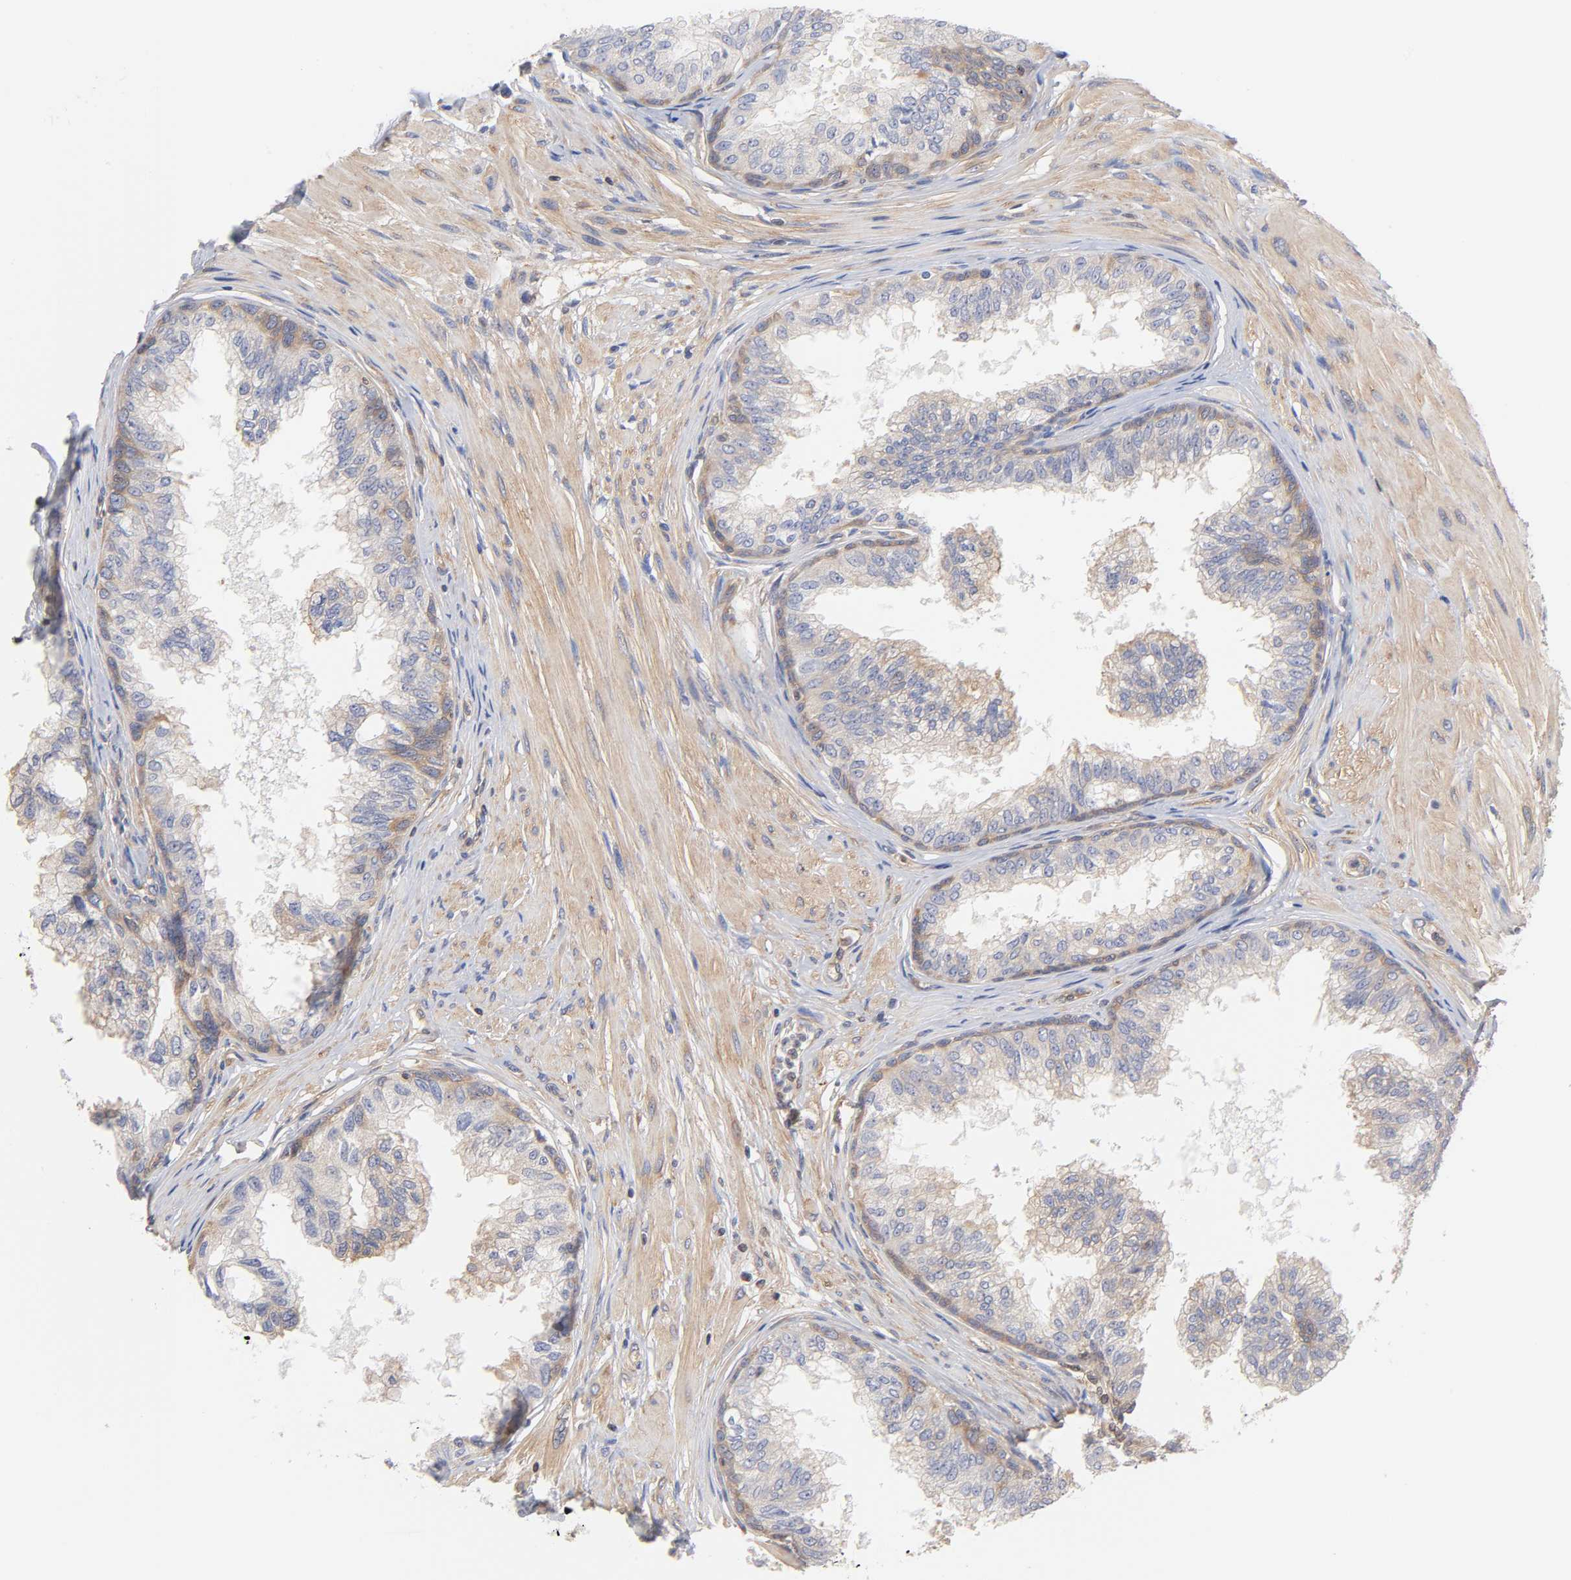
{"staining": {"intensity": "moderate", "quantity": ">75%", "location": "cytoplasmic/membranous"}, "tissue": "prostate", "cell_type": "Glandular cells", "image_type": "normal", "snomed": [{"axis": "morphology", "description": "Normal tissue, NOS"}, {"axis": "topography", "description": "Prostate"}, {"axis": "topography", "description": "Seminal veicle"}], "caption": "Brown immunohistochemical staining in benign prostate shows moderate cytoplasmic/membranous expression in approximately >75% of glandular cells.", "gene": "STRN3", "patient": {"sex": "male", "age": 60}}